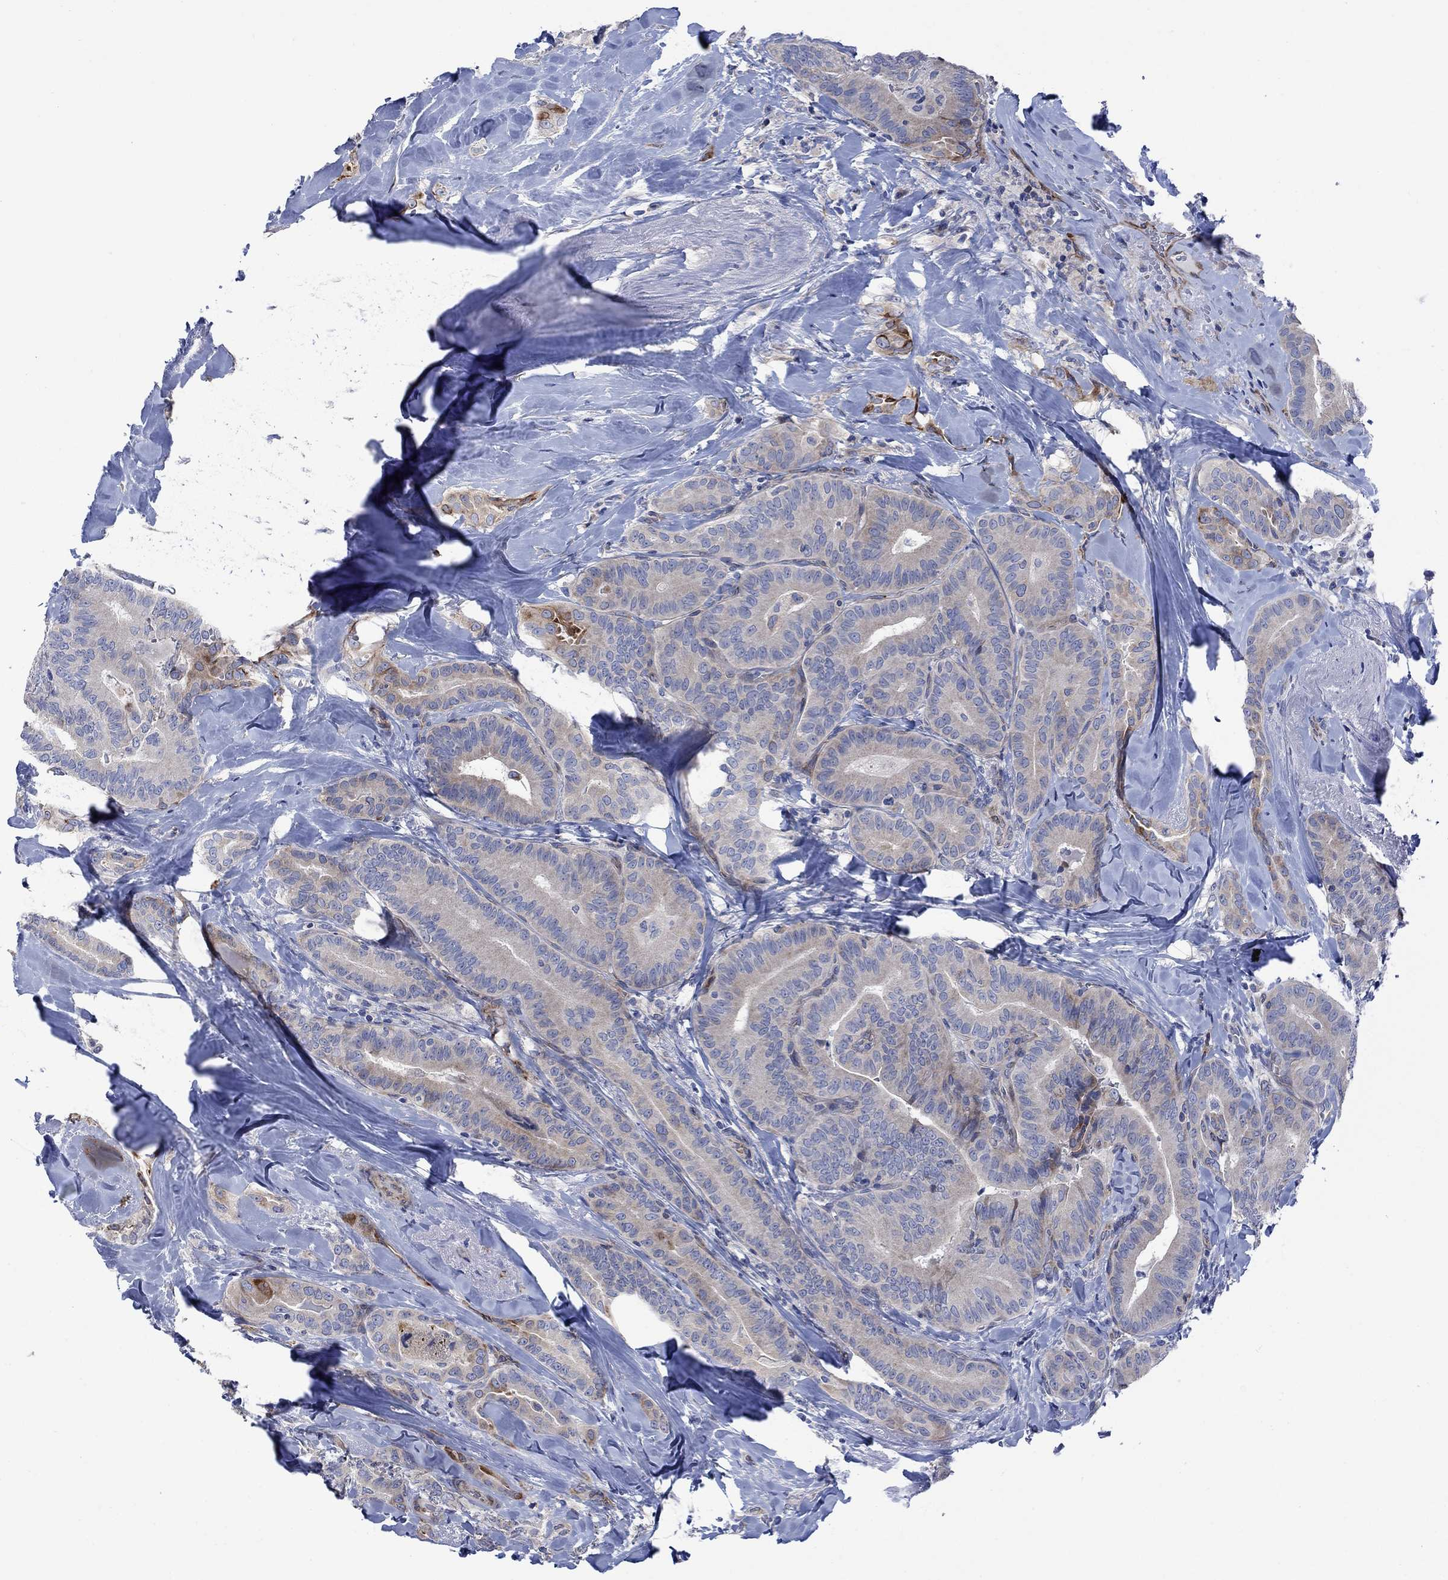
{"staining": {"intensity": "strong", "quantity": "<25%", "location": "cytoplasmic/membranous"}, "tissue": "thyroid cancer", "cell_type": "Tumor cells", "image_type": "cancer", "snomed": [{"axis": "morphology", "description": "Papillary adenocarcinoma, NOS"}, {"axis": "topography", "description": "Thyroid gland"}], "caption": "High-power microscopy captured an IHC image of thyroid papillary adenocarcinoma, revealing strong cytoplasmic/membranous positivity in about <25% of tumor cells.", "gene": "FXR1", "patient": {"sex": "male", "age": 61}}